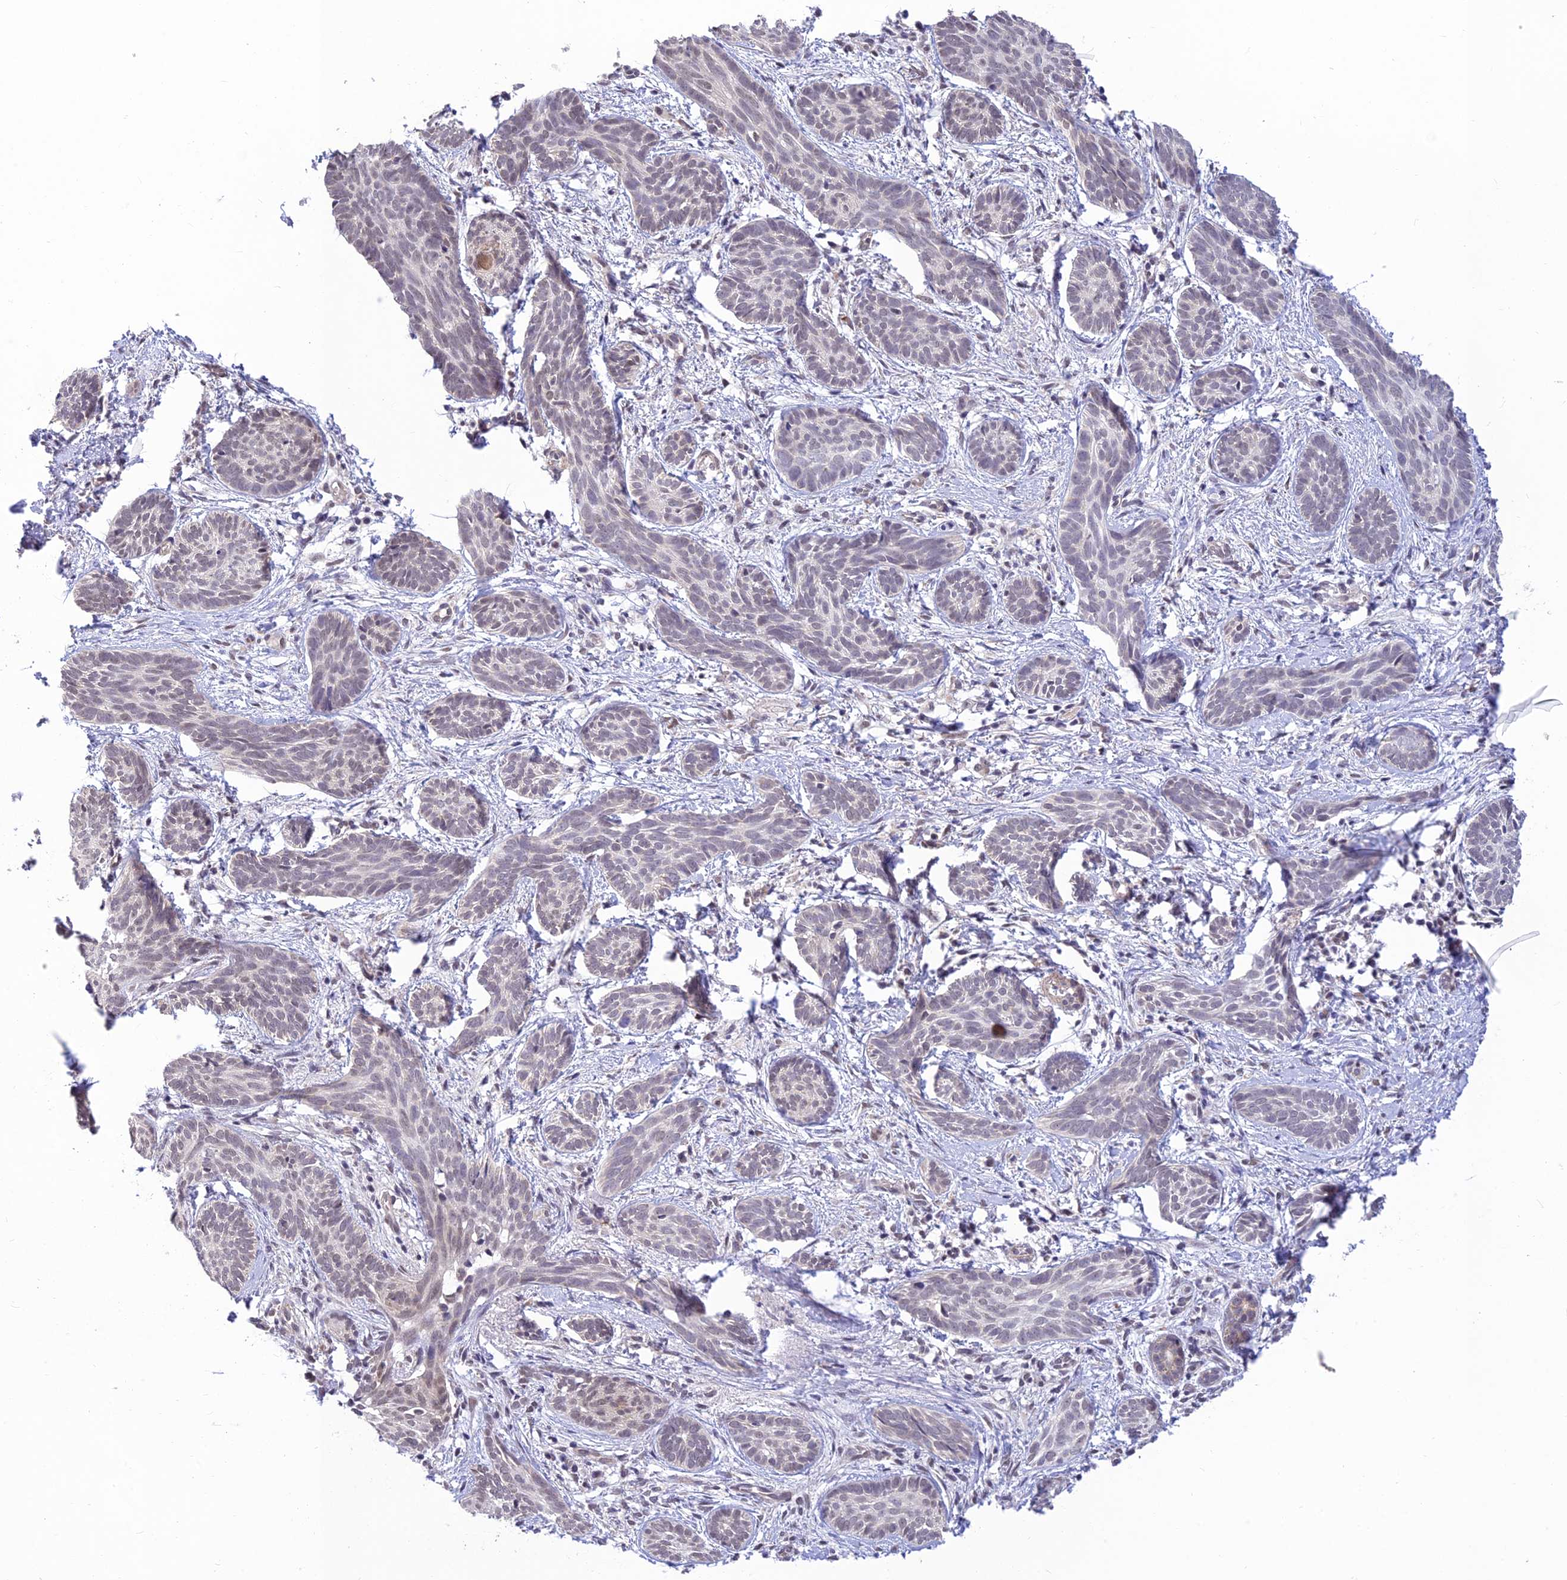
{"staining": {"intensity": "weak", "quantity": "<25%", "location": "nuclear"}, "tissue": "skin cancer", "cell_type": "Tumor cells", "image_type": "cancer", "snomed": [{"axis": "morphology", "description": "Basal cell carcinoma"}, {"axis": "topography", "description": "Skin"}], "caption": "Tumor cells are negative for brown protein staining in basal cell carcinoma (skin).", "gene": "MICOS13", "patient": {"sex": "female", "age": 81}}